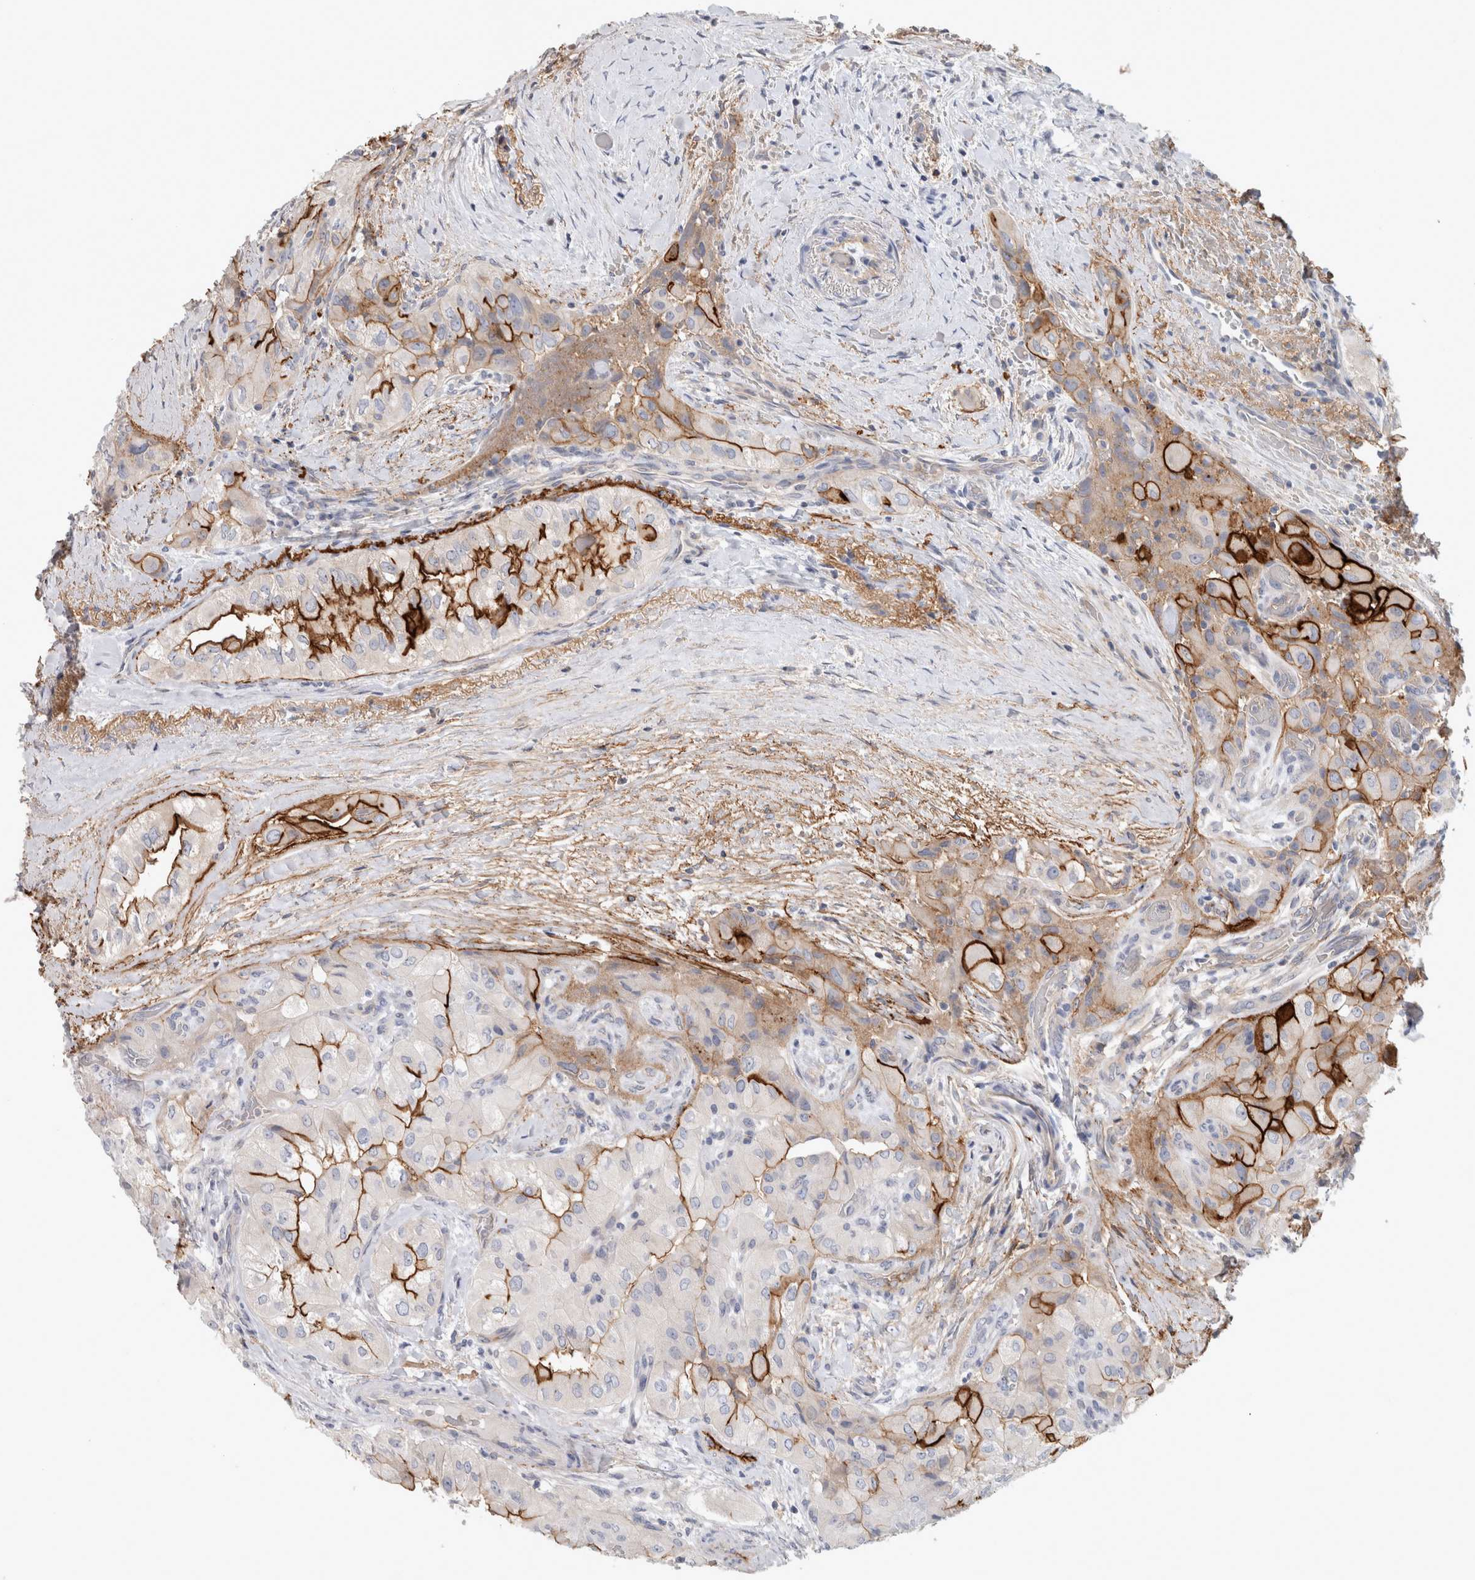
{"staining": {"intensity": "strong", "quantity": "<25%", "location": "cytoplasmic/membranous"}, "tissue": "thyroid cancer", "cell_type": "Tumor cells", "image_type": "cancer", "snomed": [{"axis": "morphology", "description": "Papillary adenocarcinoma, NOS"}, {"axis": "topography", "description": "Thyroid gland"}], "caption": "Thyroid cancer stained with DAB immunohistochemistry (IHC) shows medium levels of strong cytoplasmic/membranous staining in about <25% of tumor cells.", "gene": "CD55", "patient": {"sex": "female", "age": 59}}